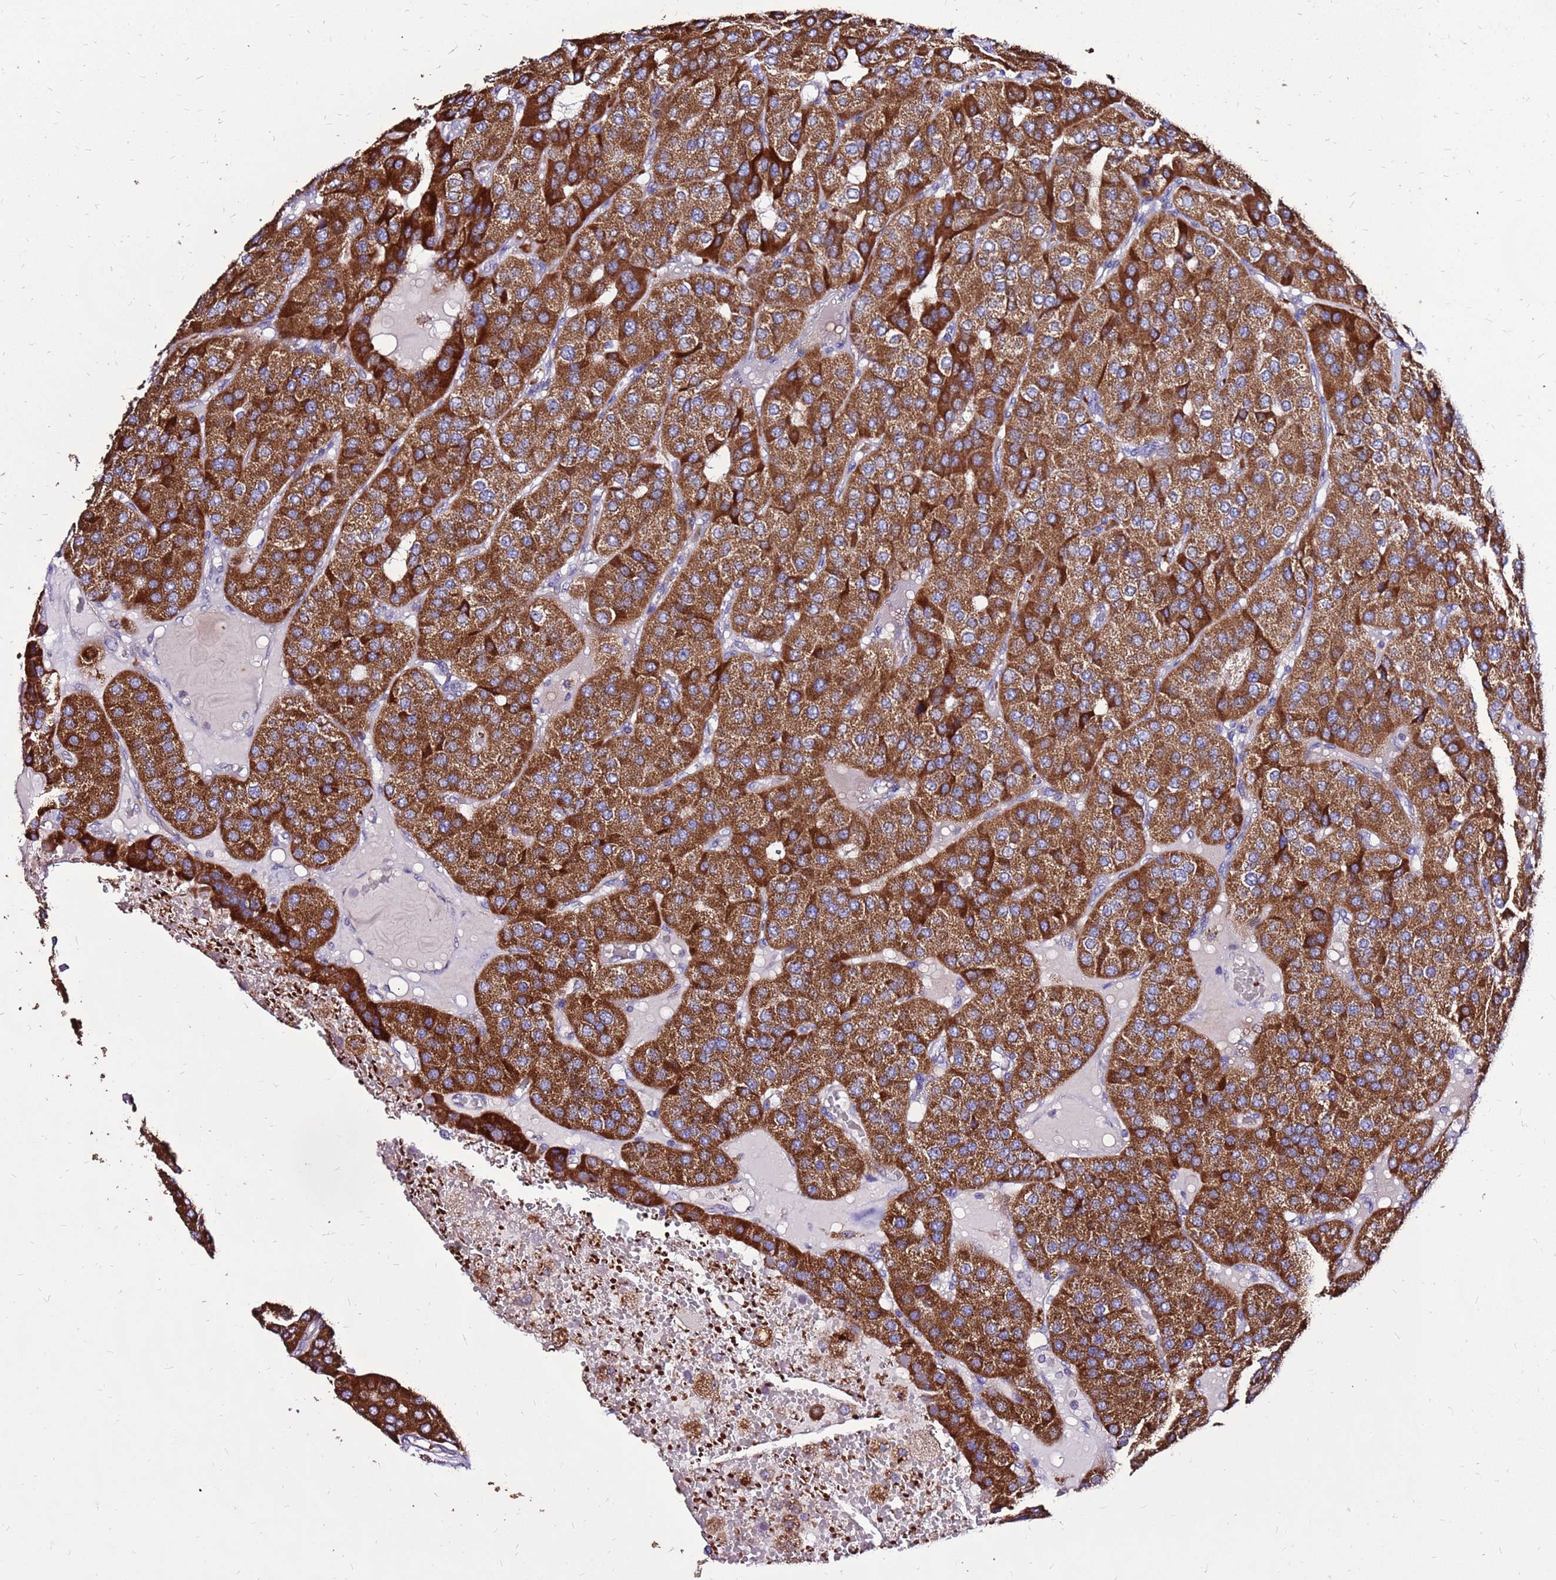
{"staining": {"intensity": "strong", "quantity": ">75%", "location": "cytoplasmic/membranous"}, "tissue": "parathyroid gland", "cell_type": "Glandular cells", "image_type": "normal", "snomed": [{"axis": "morphology", "description": "Normal tissue, NOS"}, {"axis": "morphology", "description": "Adenoma, NOS"}, {"axis": "topography", "description": "Parathyroid gland"}], "caption": "DAB immunohistochemical staining of unremarkable parathyroid gland reveals strong cytoplasmic/membranous protein positivity in approximately >75% of glandular cells. (IHC, brightfield microscopy, high magnification).", "gene": "SPSB3", "patient": {"sex": "female", "age": 86}}